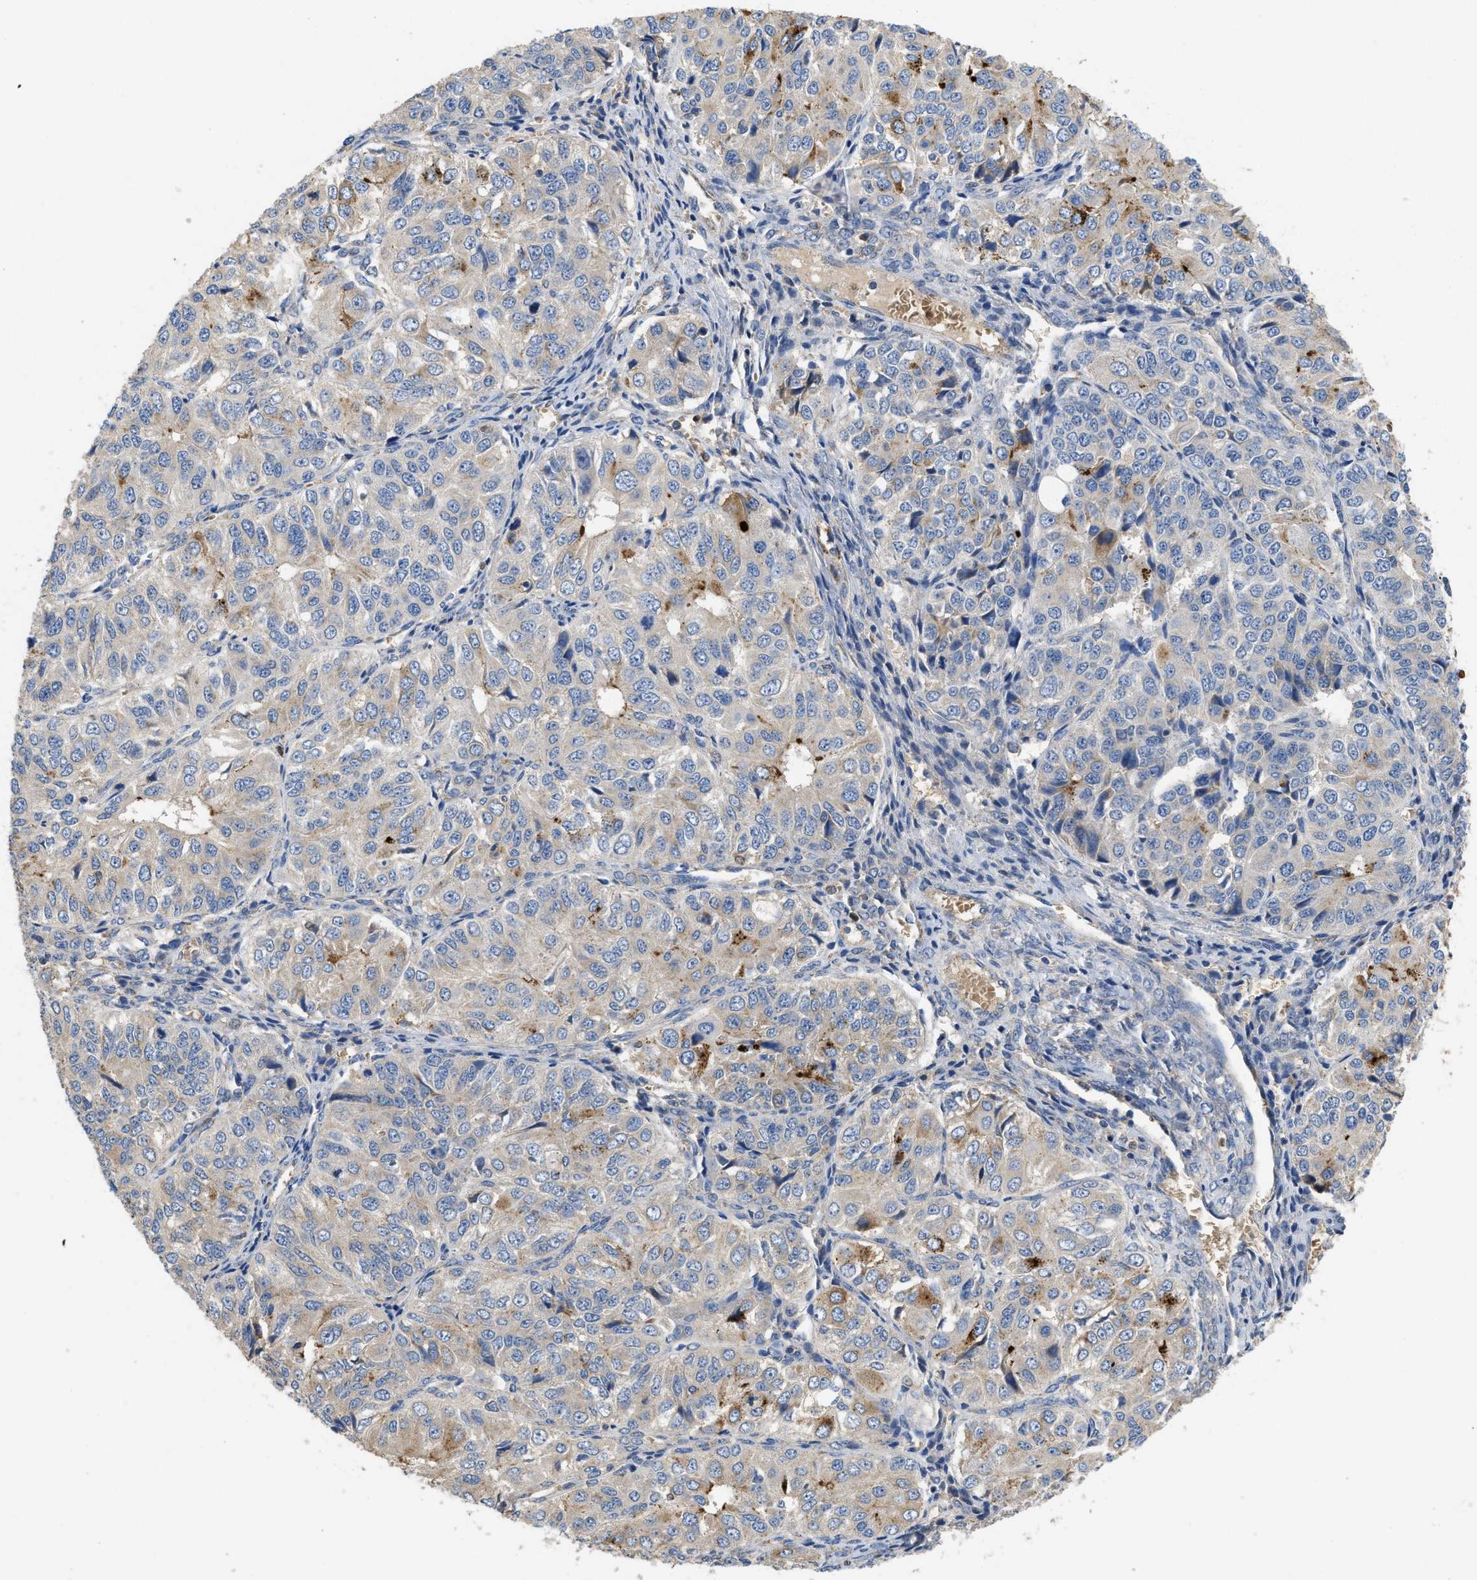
{"staining": {"intensity": "moderate", "quantity": "<25%", "location": "cytoplasmic/membranous"}, "tissue": "ovarian cancer", "cell_type": "Tumor cells", "image_type": "cancer", "snomed": [{"axis": "morphology", "description": "Carcinoma, endometroid"}, {"axis": "topography", "description": "Ovary"}], "caption": "The histopathology image exhibits a brown stain indicating the presence of a protein in the cytoplasmic/membranous of tumor cells in ovarian cancer (endometroid carcinoma). The staining is performed using DAB brown chromogen to label protein expression. The nuclei are counter-stained blue using hematoxylin.", "gene": "RNF216", "patient": {"sex": "female", "age": 51}}